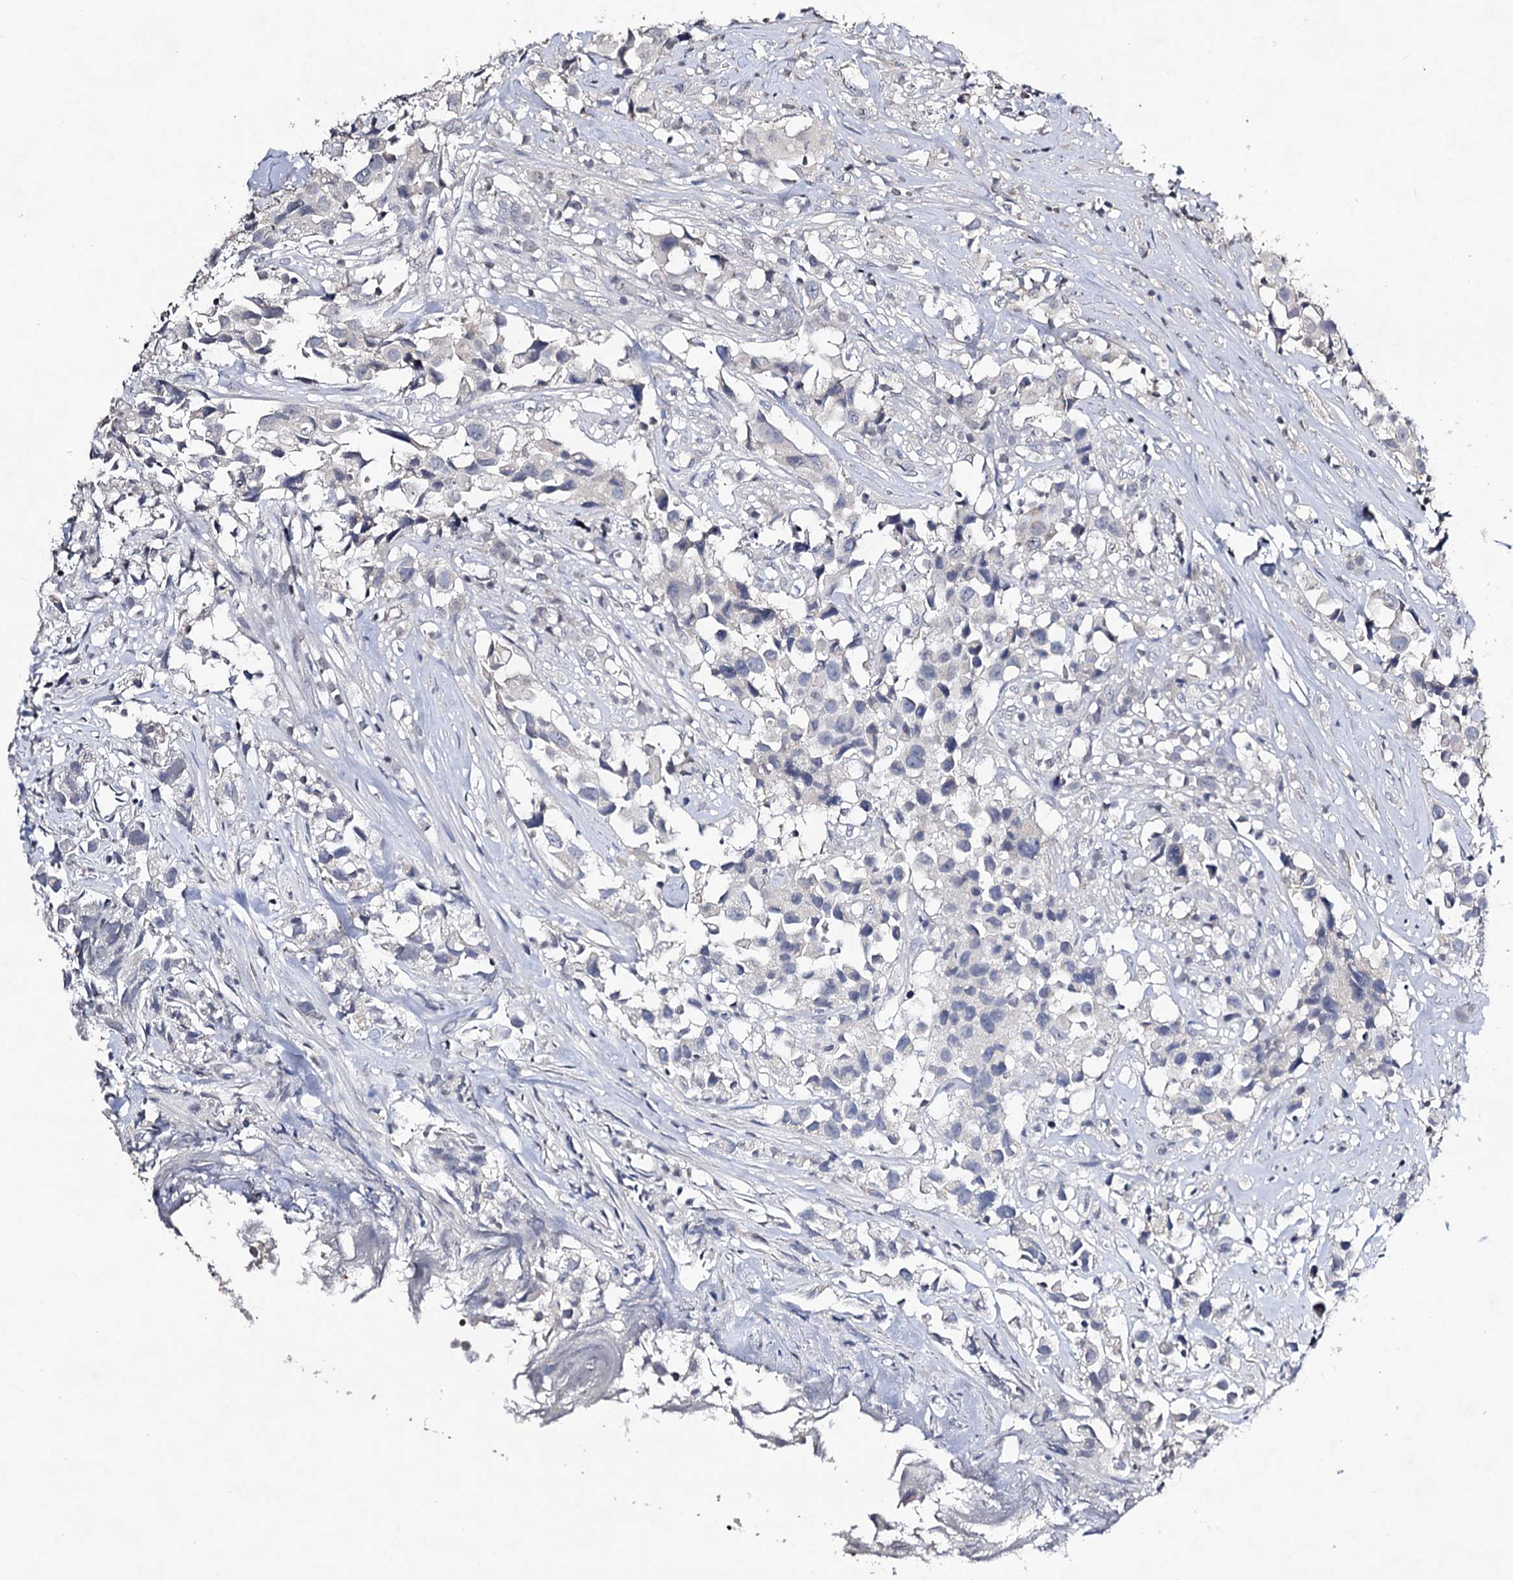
{"staining": {"intensity": "negative", "quantity": "none", "location": "none"}, "tissue": "urothelial cancer", "cell_type": "Tumor cells", "image_type": "cancer", "snomed": [{"axis": "morphology", "description": "Urothelial carcinoma, High grade"}, {"axis": "topography", "description": "Urinary bladder"}], "caption": "Tumor cells show no significant expression in urothelial cancer. (DAB (3,3'-diaminobenzidine) immunohistochemistry (IHC), high magnification).", "gene": "PLIN1", "patient": {"sex": "female", "age": 75}}